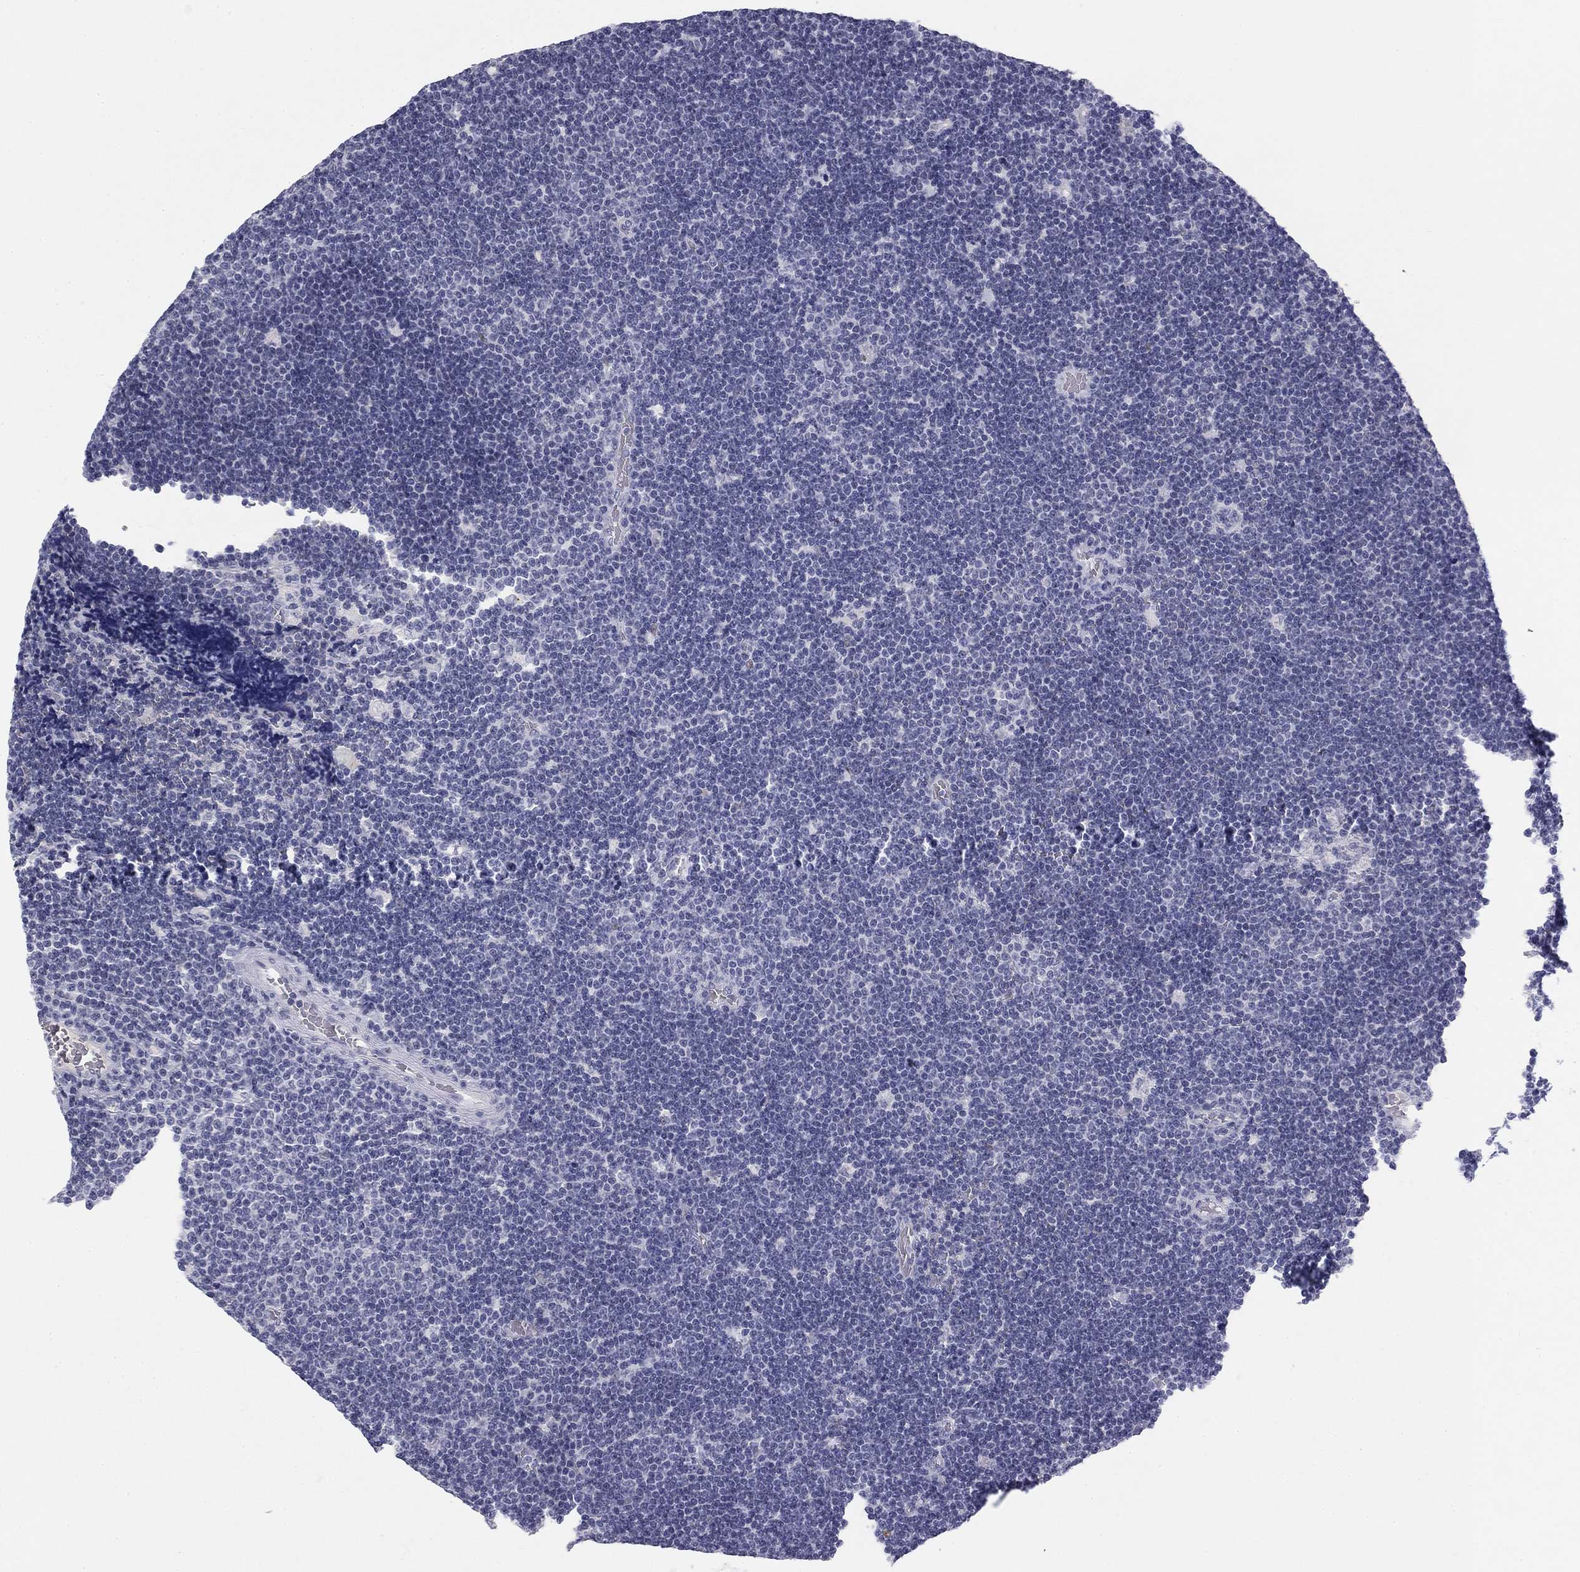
{"staining": {"intensity": "negative", "quantity": "none", "location": "none"}, "tissue": "lymphoma", "cell_type": "Tumor cells", "image_type": "cancer", "snomed": [{"axis": "morphology", "description": "Malignant lymphoma, non-Hodgkin's type, Low grade"}, {"axis": "topography", "description": "Brain"}], "caption": "Immunohistochemistry (IHC) of human lymphoma displays no staining in tumor cells.", "gene": "TFAP2B", "patient": {"sex": "female", "age": 66}}